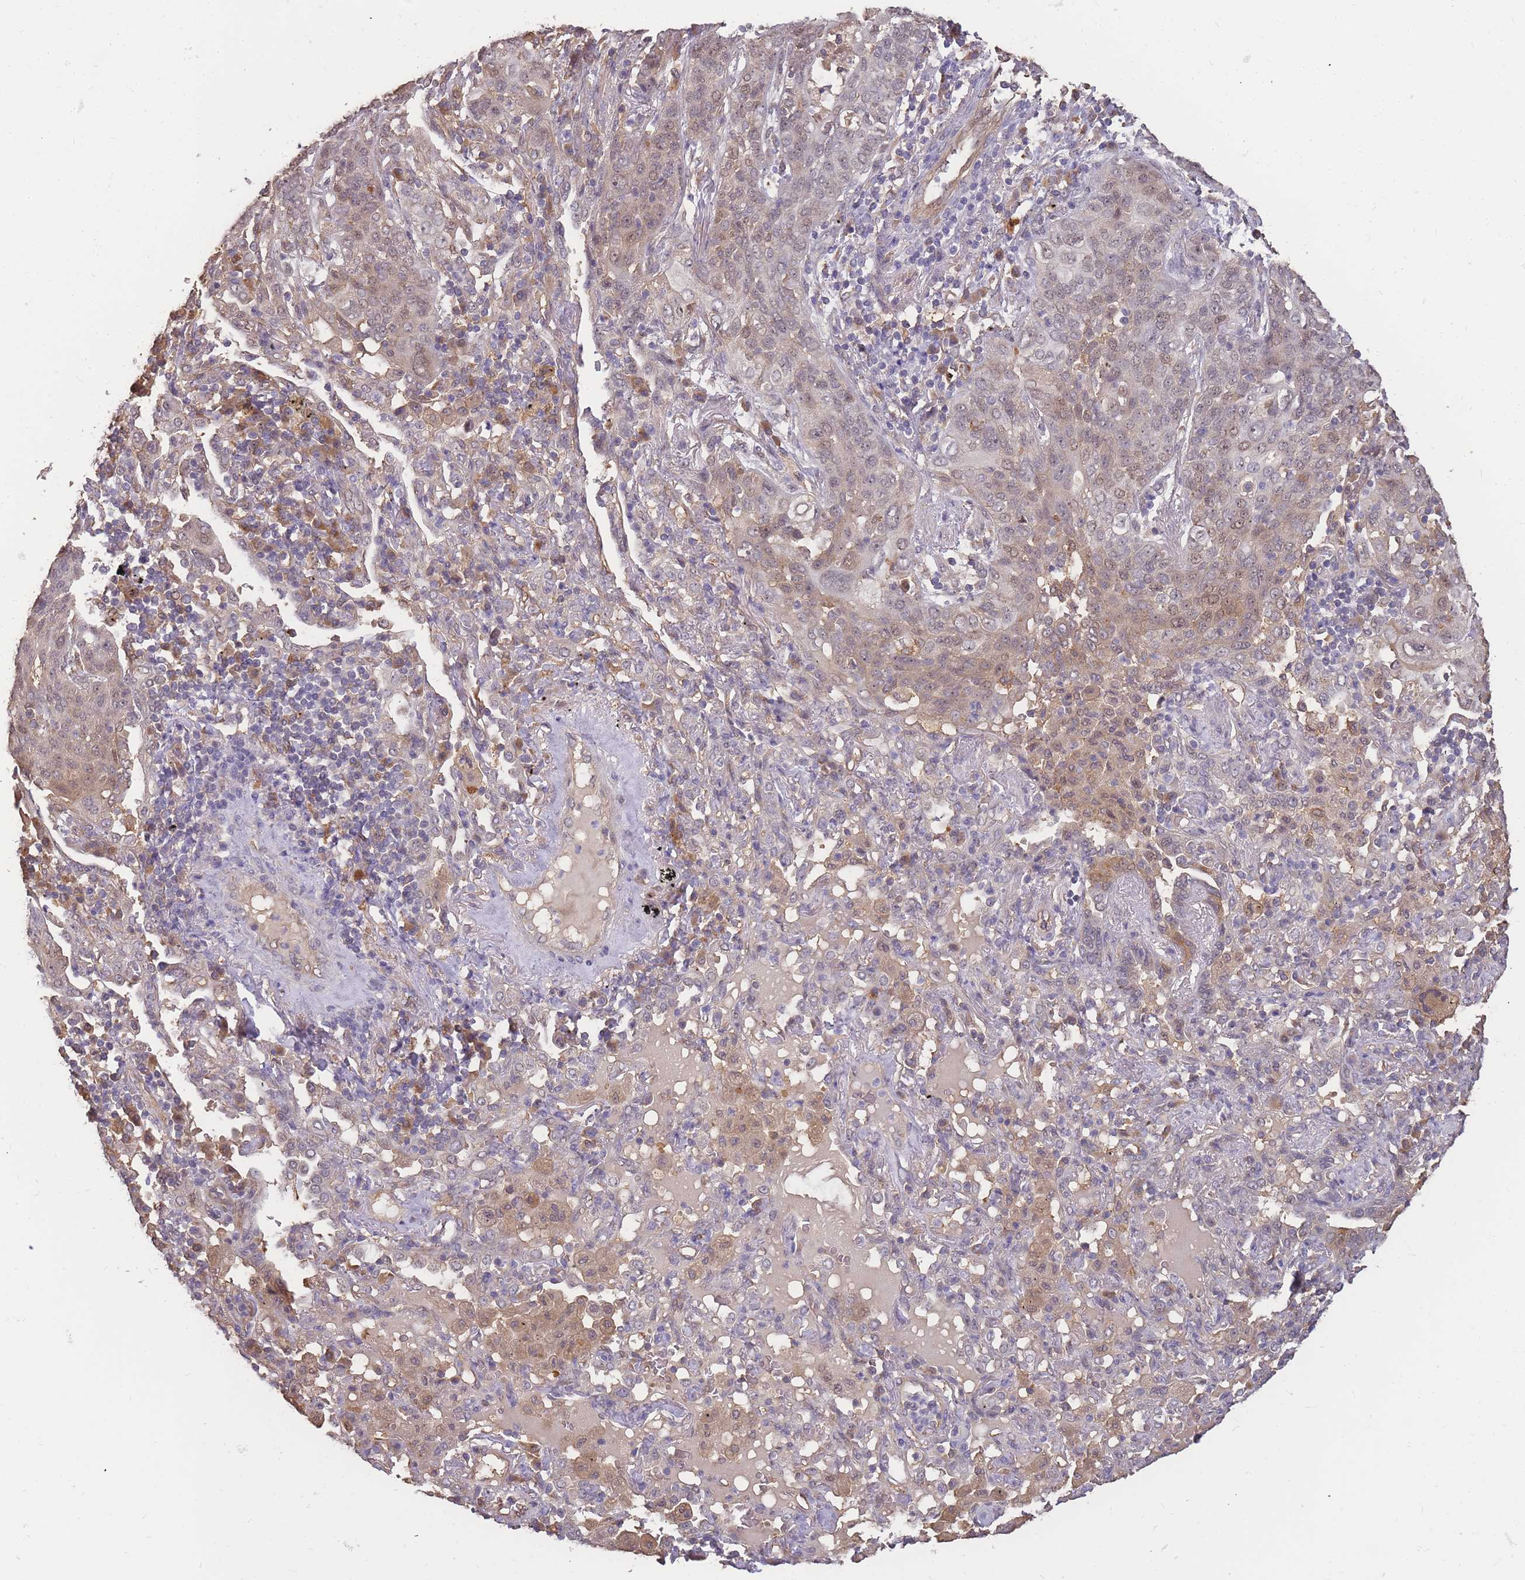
{"staining": {"intensity": "moderate", "quantity": "25%-75%", "location": "cytoplasmic/membranous"}, "tissue": "lung cancer", "cell_type": "Tumor cells", "image_type": "cancer", "snomed": [{"axis": "morphology", "description": "Squamous cell carcinoma, NOS"}, {"axis": "topography", "description": "Lung"}], "caption": "Lung squamous cell carcinoma was stained to show a protein in brown. There is medium levels of moderate cytoplasmic/membranous positivity in about 25%-75% of tumor cells.", "gene": "CDKN2AIPNL", "patient": {"sex": "female", "age": 70}}